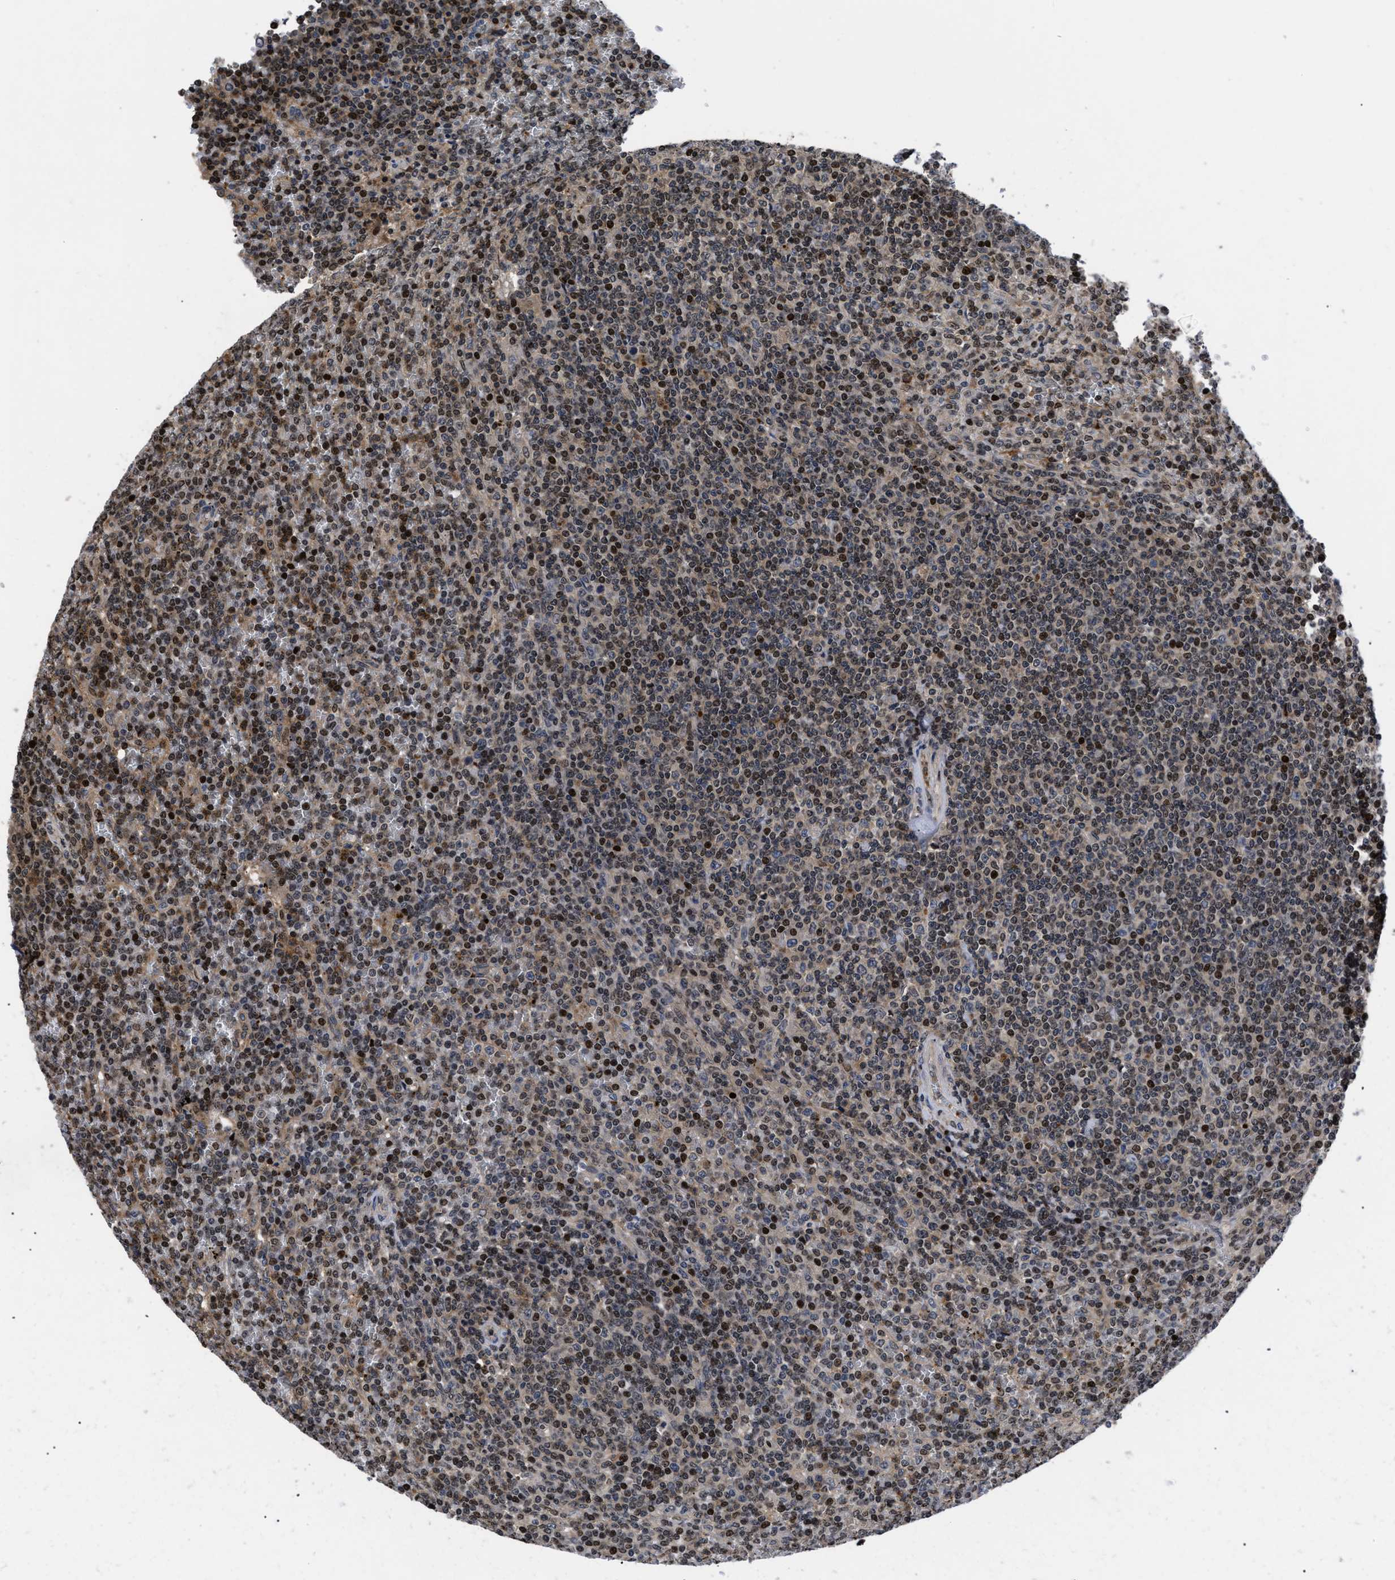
{"staining": {"intensity": "moderate", "quantity": "25%-75%", "location": "nuclear"}, "tissue": "lymphoma", "cell_type": "Tumor cells", "image_type": "cancer", "snomed": [{"axis": "morphology", "description": "Malignant lymphoma, non-Hodgkin's type, Low grade"}, {"axis": "topography", "description": "Spleen"}], "caption": "This is an image of immunohistochemistry staining of lymphoma, which shows moderate expression in the nuclear of tumor cells.", "gene": "FAM200A", "patient": {"sex": "female", "age": 19}}